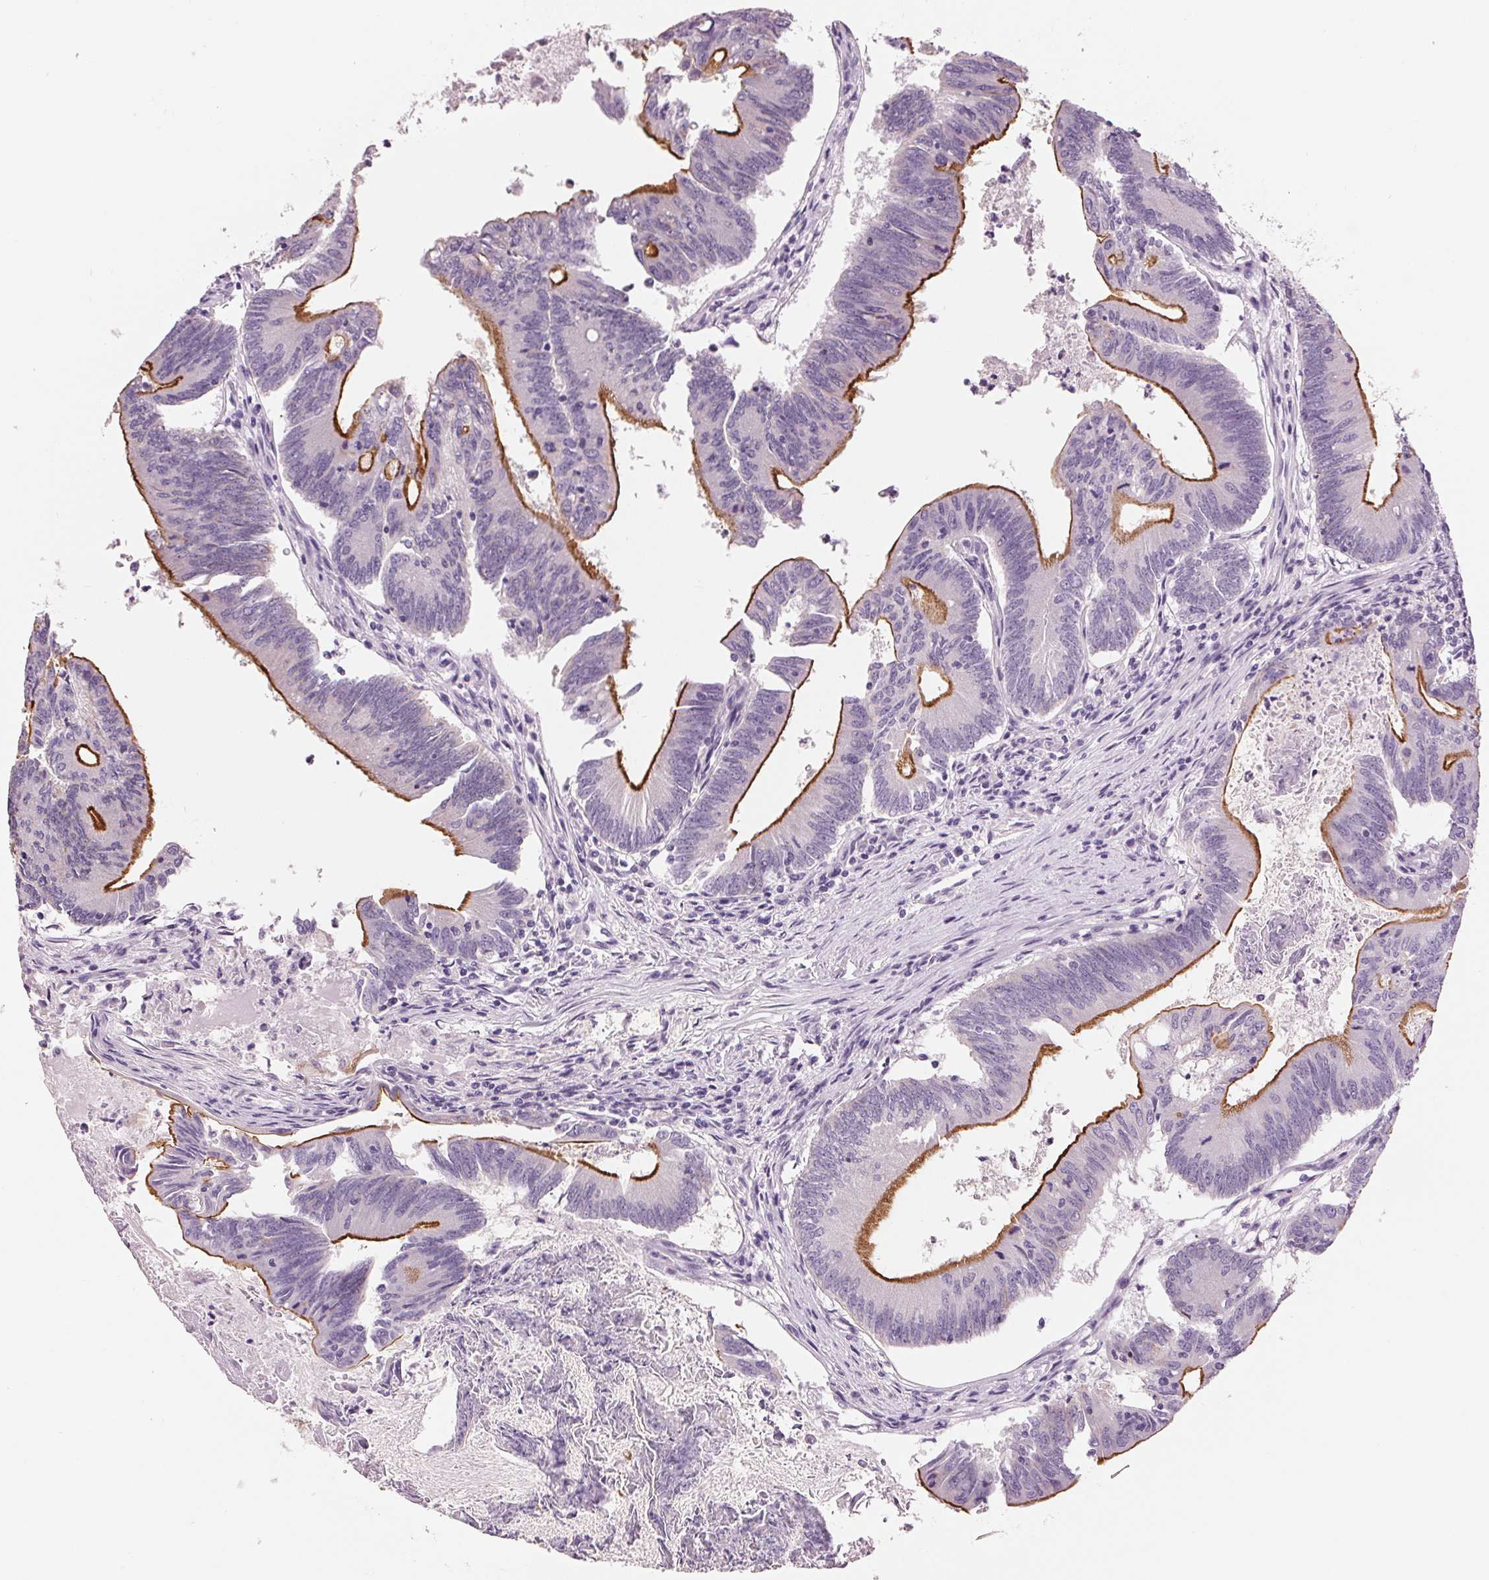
{"staining": {"intensity": "strong", "quantity": "25%-75%", "location": "cytoplasmic/membranous"}, "tissue": "colorectal cancer", "cell_type": "Tumor cells", "image_type": "cancer", "snomed": [{"axis": "morphology", "description": "Adenocarcinoma, NOS"}, {"axis": "topography", "description": "Colon"}], "caption": "Protein staining of colorectal cancer (adenocarcinoma) tissue shows strong cytoplasmic/membranous staining in about 25%-75% of tumor cells.", "gene": "MISP", "patient": {"sex": "female", "age": 70}}